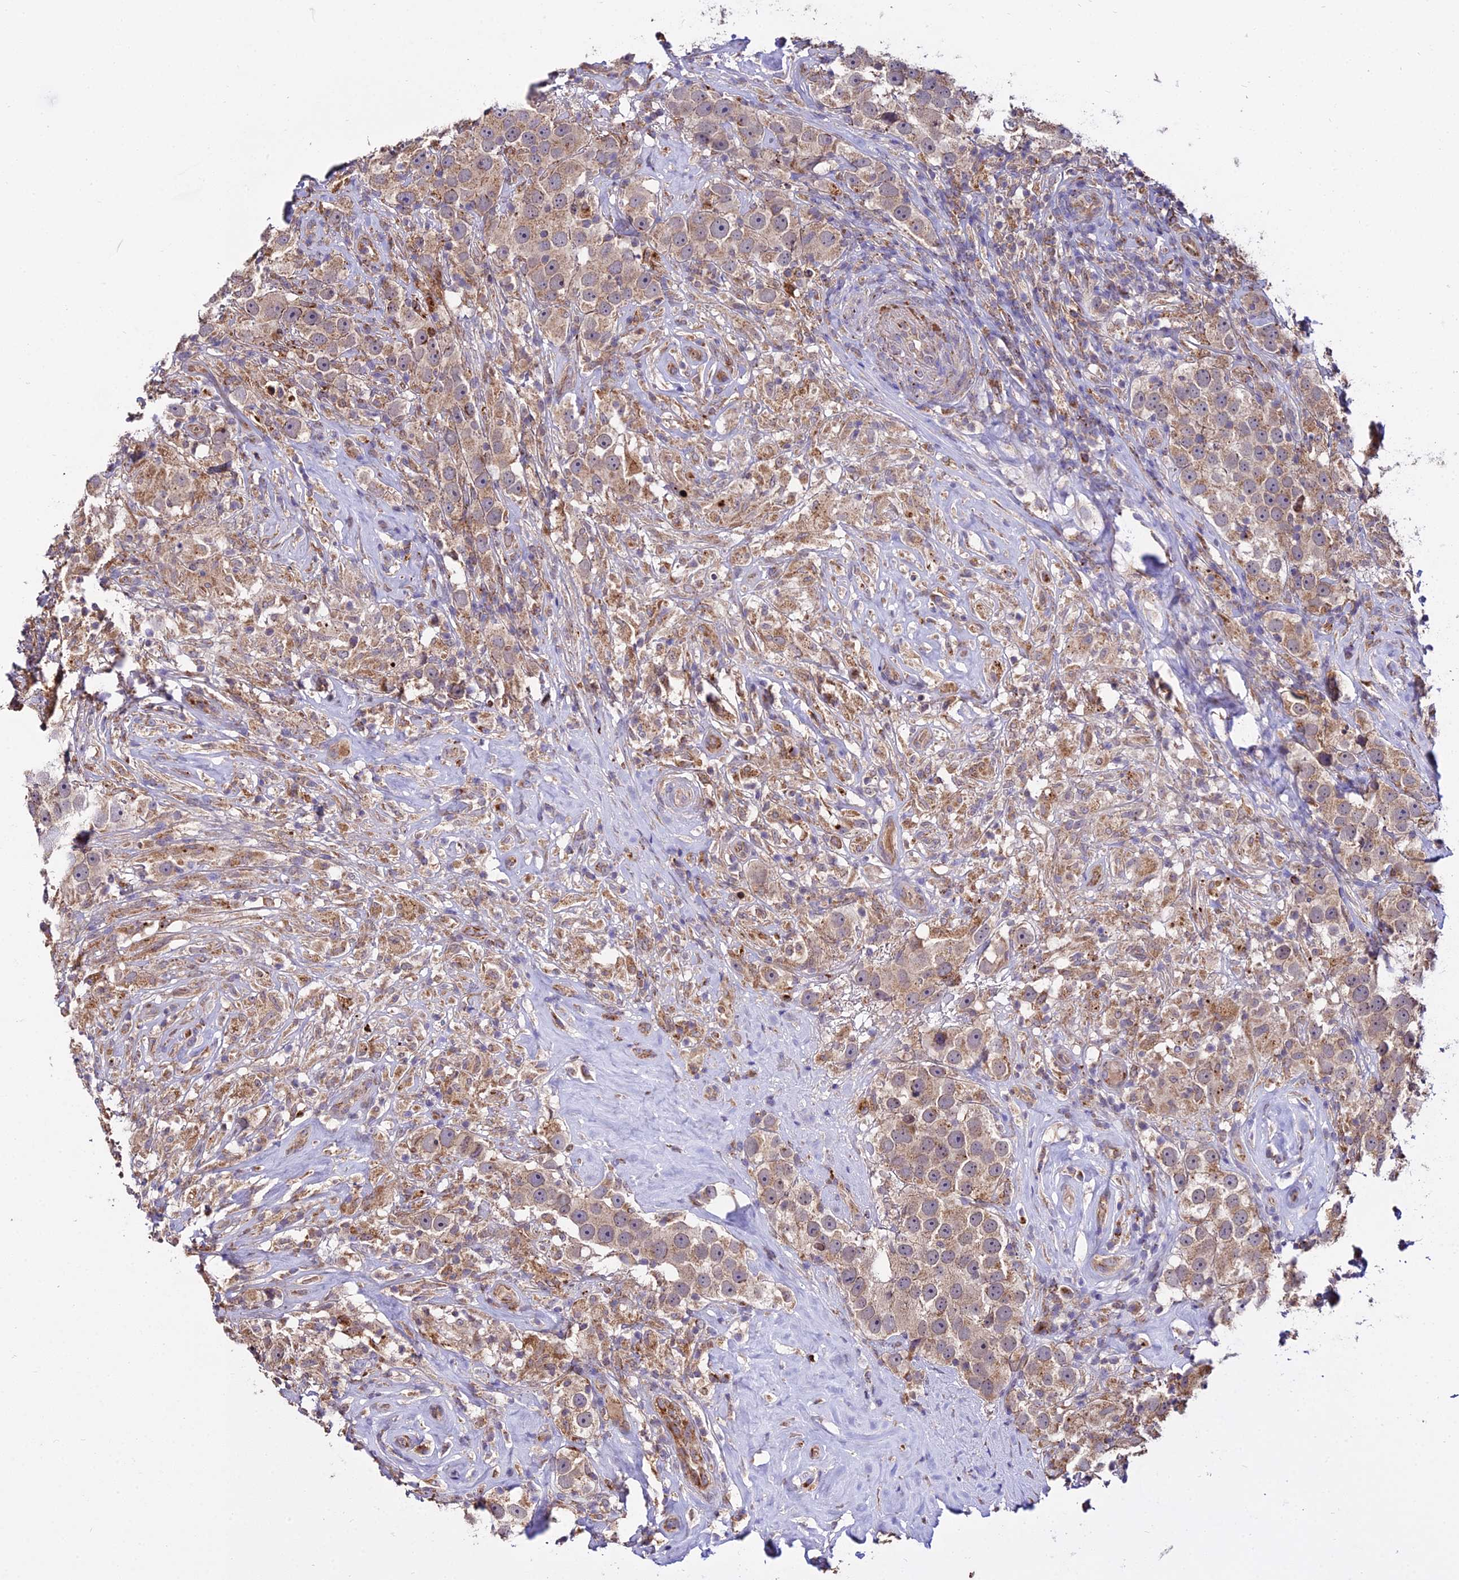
{"staining": {"intensity": "moderate", "quantity": ">75%", "location": "cytoplasmic/membranous"}, "tissue": "testis cancer", "cell_type": "Tumor cells", "image_type": "cancer", "snomed": [{"axis": "morphology", "description": "Seminoma, NOS"}, {"axis": "topography", "description": "Testis"}], "caption": "DAB (3,3'-diaminobenzidine) immunohistochemical staining of human testis cancer exhibits moderate cytoplasmic/membranous protein expression in about >75% of tumor cells.", "gene": "PEX19", "patient": {"sex": "male", "age": 49}}